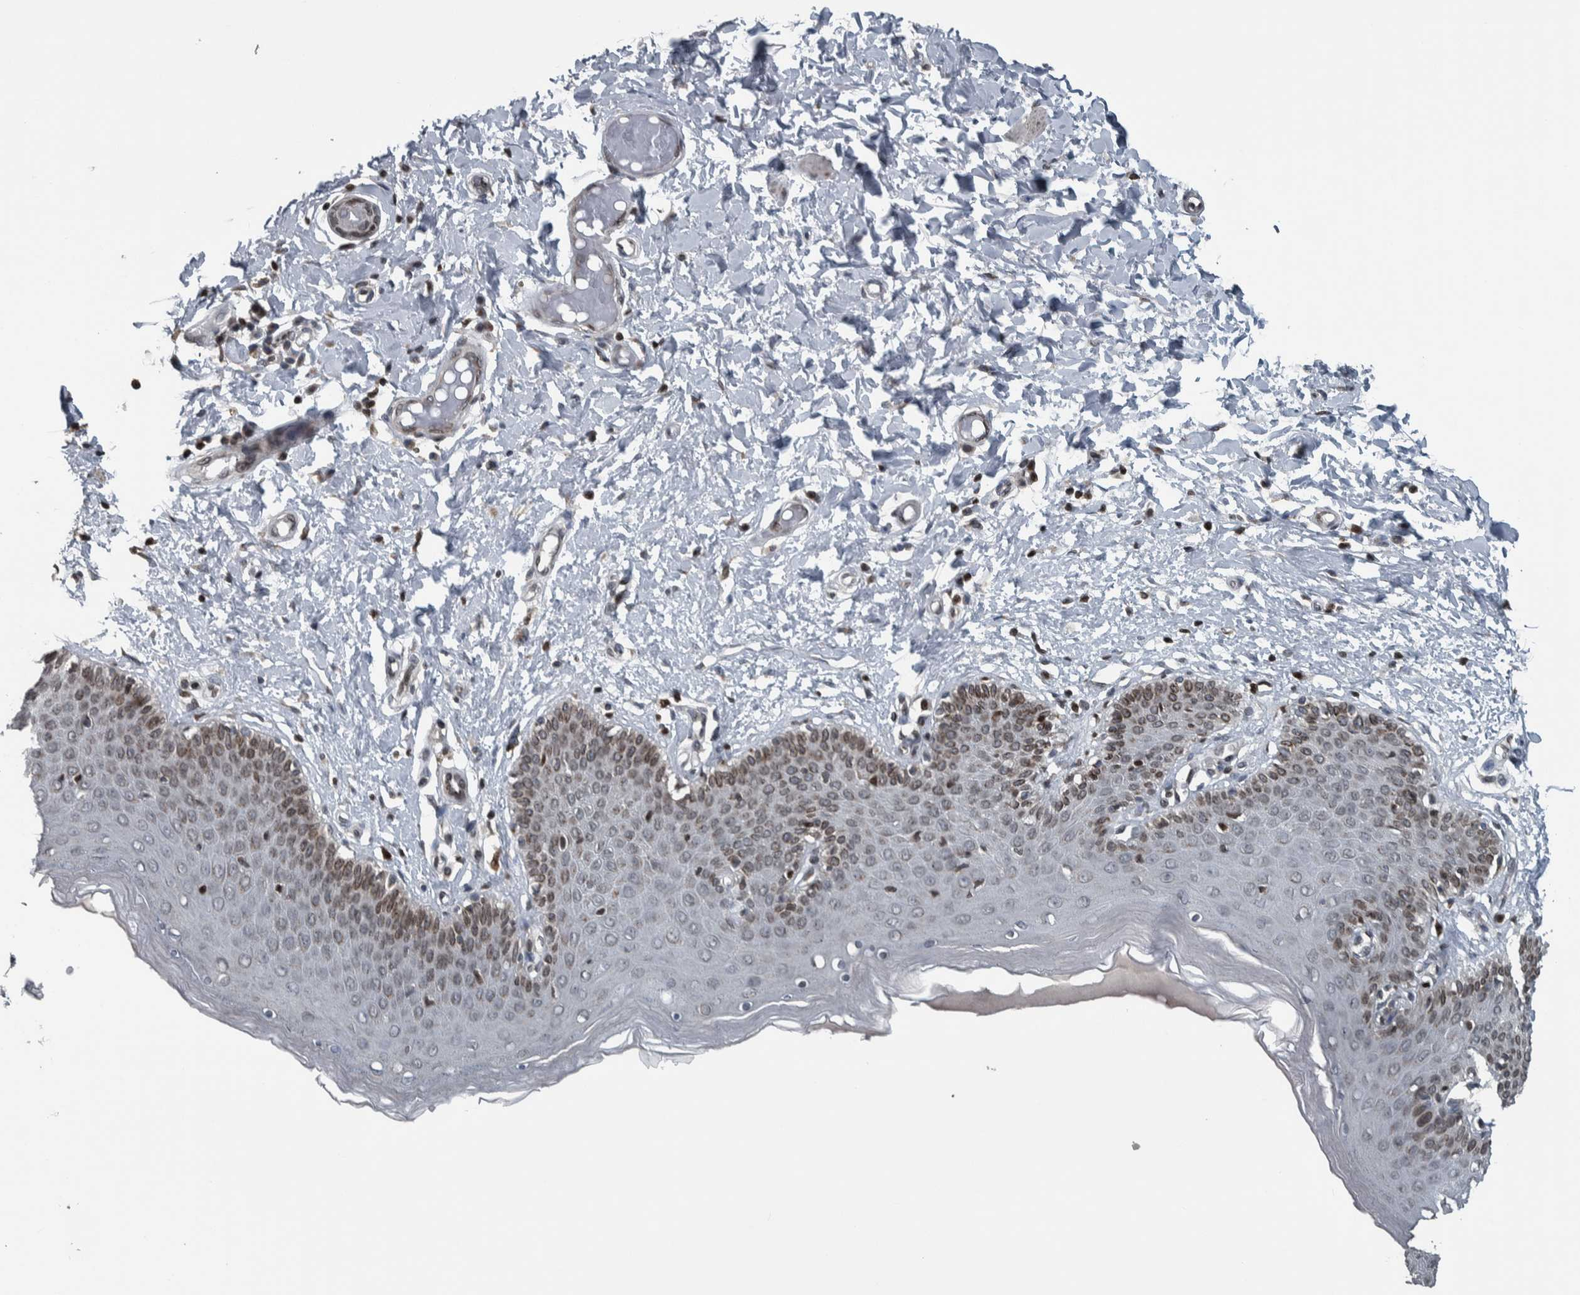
{"staining": {"intensity": "moderate", "quantity": "25%-75%", "location": "cytoplasmic/membranous,nuclear"}, "tissue": "skin", "cell_type": "Epidermal cells", "image_type": "normal", "snomed": [{"axis": "morphology", "description": "Normal tissue, NOS"}, {"axis": "topography", "description": "Vulva"}], "caption": "Skin stained with a brown dye demonstrates moderate cytoplasmic/membranous,nuclear positive staining in about 25%-75% of epidermal cells.", "gene": "FAM135B", "patient": {"sex": "female", "age": 66}}